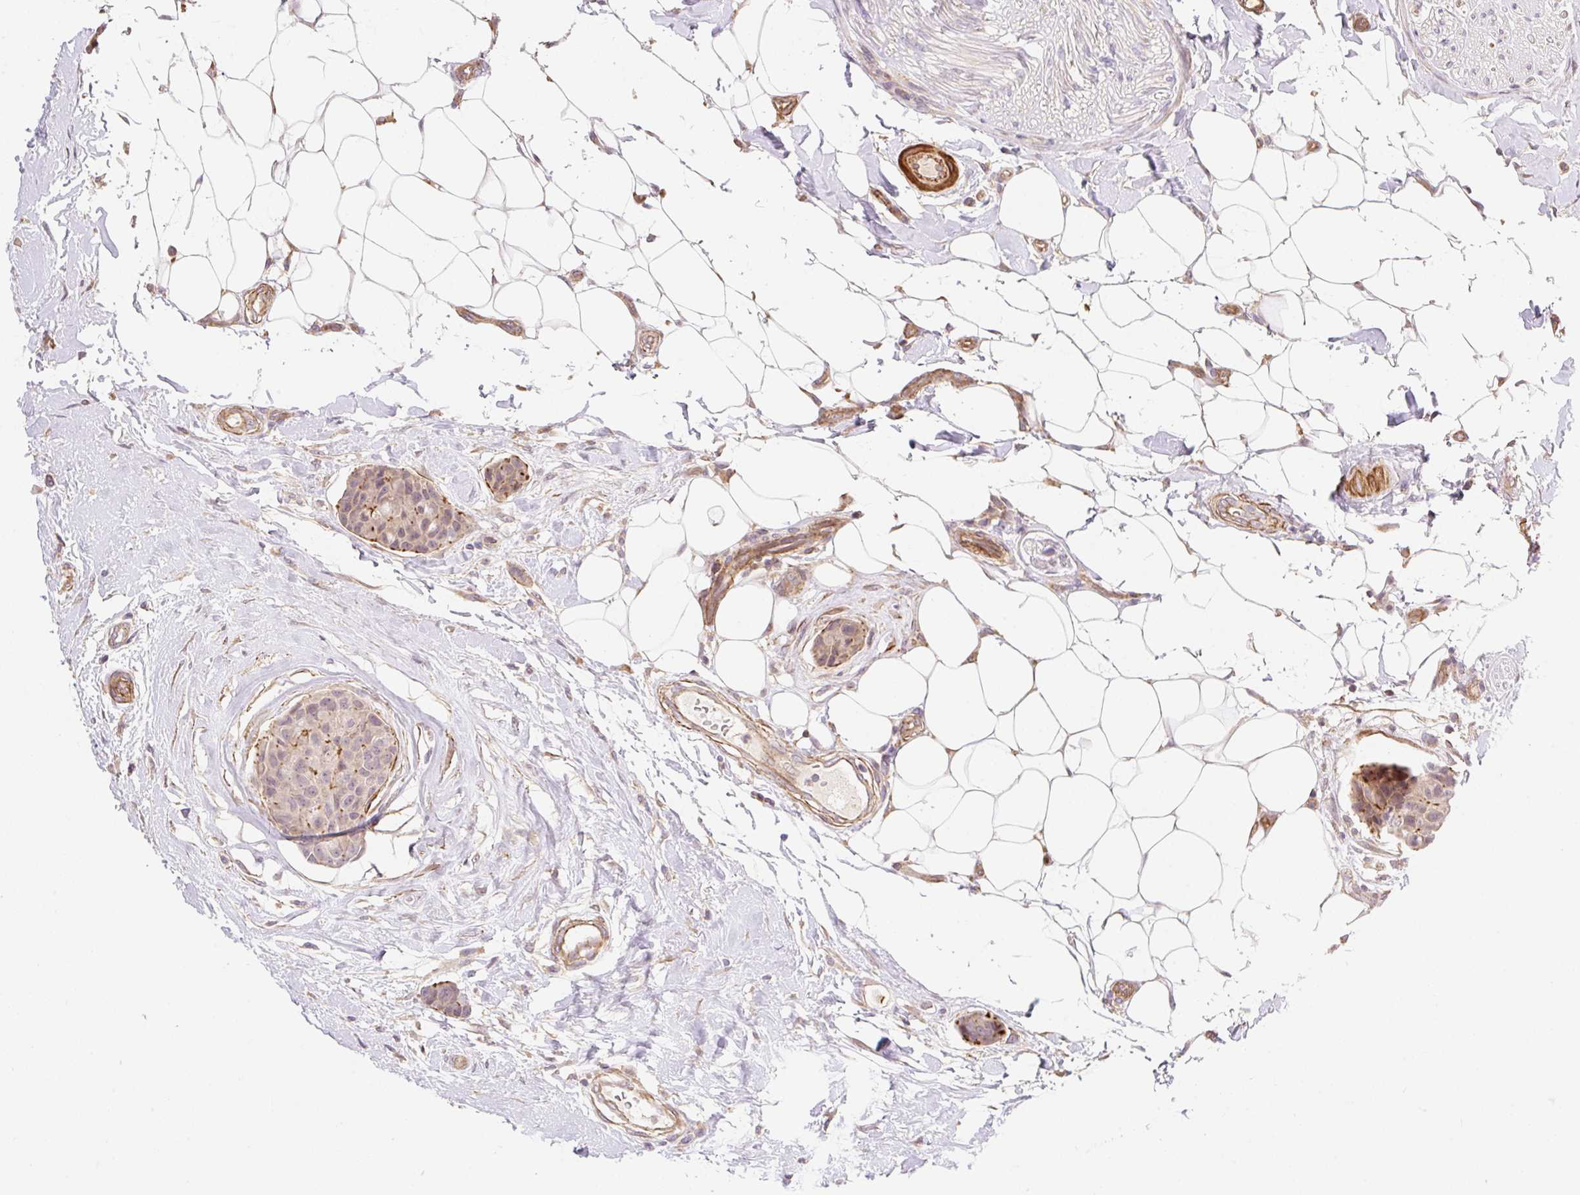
{"staining": {"intensity": "weak", "quantity": ">75%", "location": "cytoplasmic/membranous"}, "tissue": "breast cancer", "cell_type": "Tumor cells", "image_type": "cancer", "snomed": [{"axis": "morphology", "description": "Duct carcinoma"}, {"axis": "topography", "description": "Breast"}, {"axis": "topography", "description": "Lymph node"}], "caption": "A low amount of weak cytoplasmic/membranous expression is present in about >75% of tumor cells in intraductal carcinoma (breast) tissue.", "gene": "EMC10", "patient": {"sex": "female", "age": 80}}